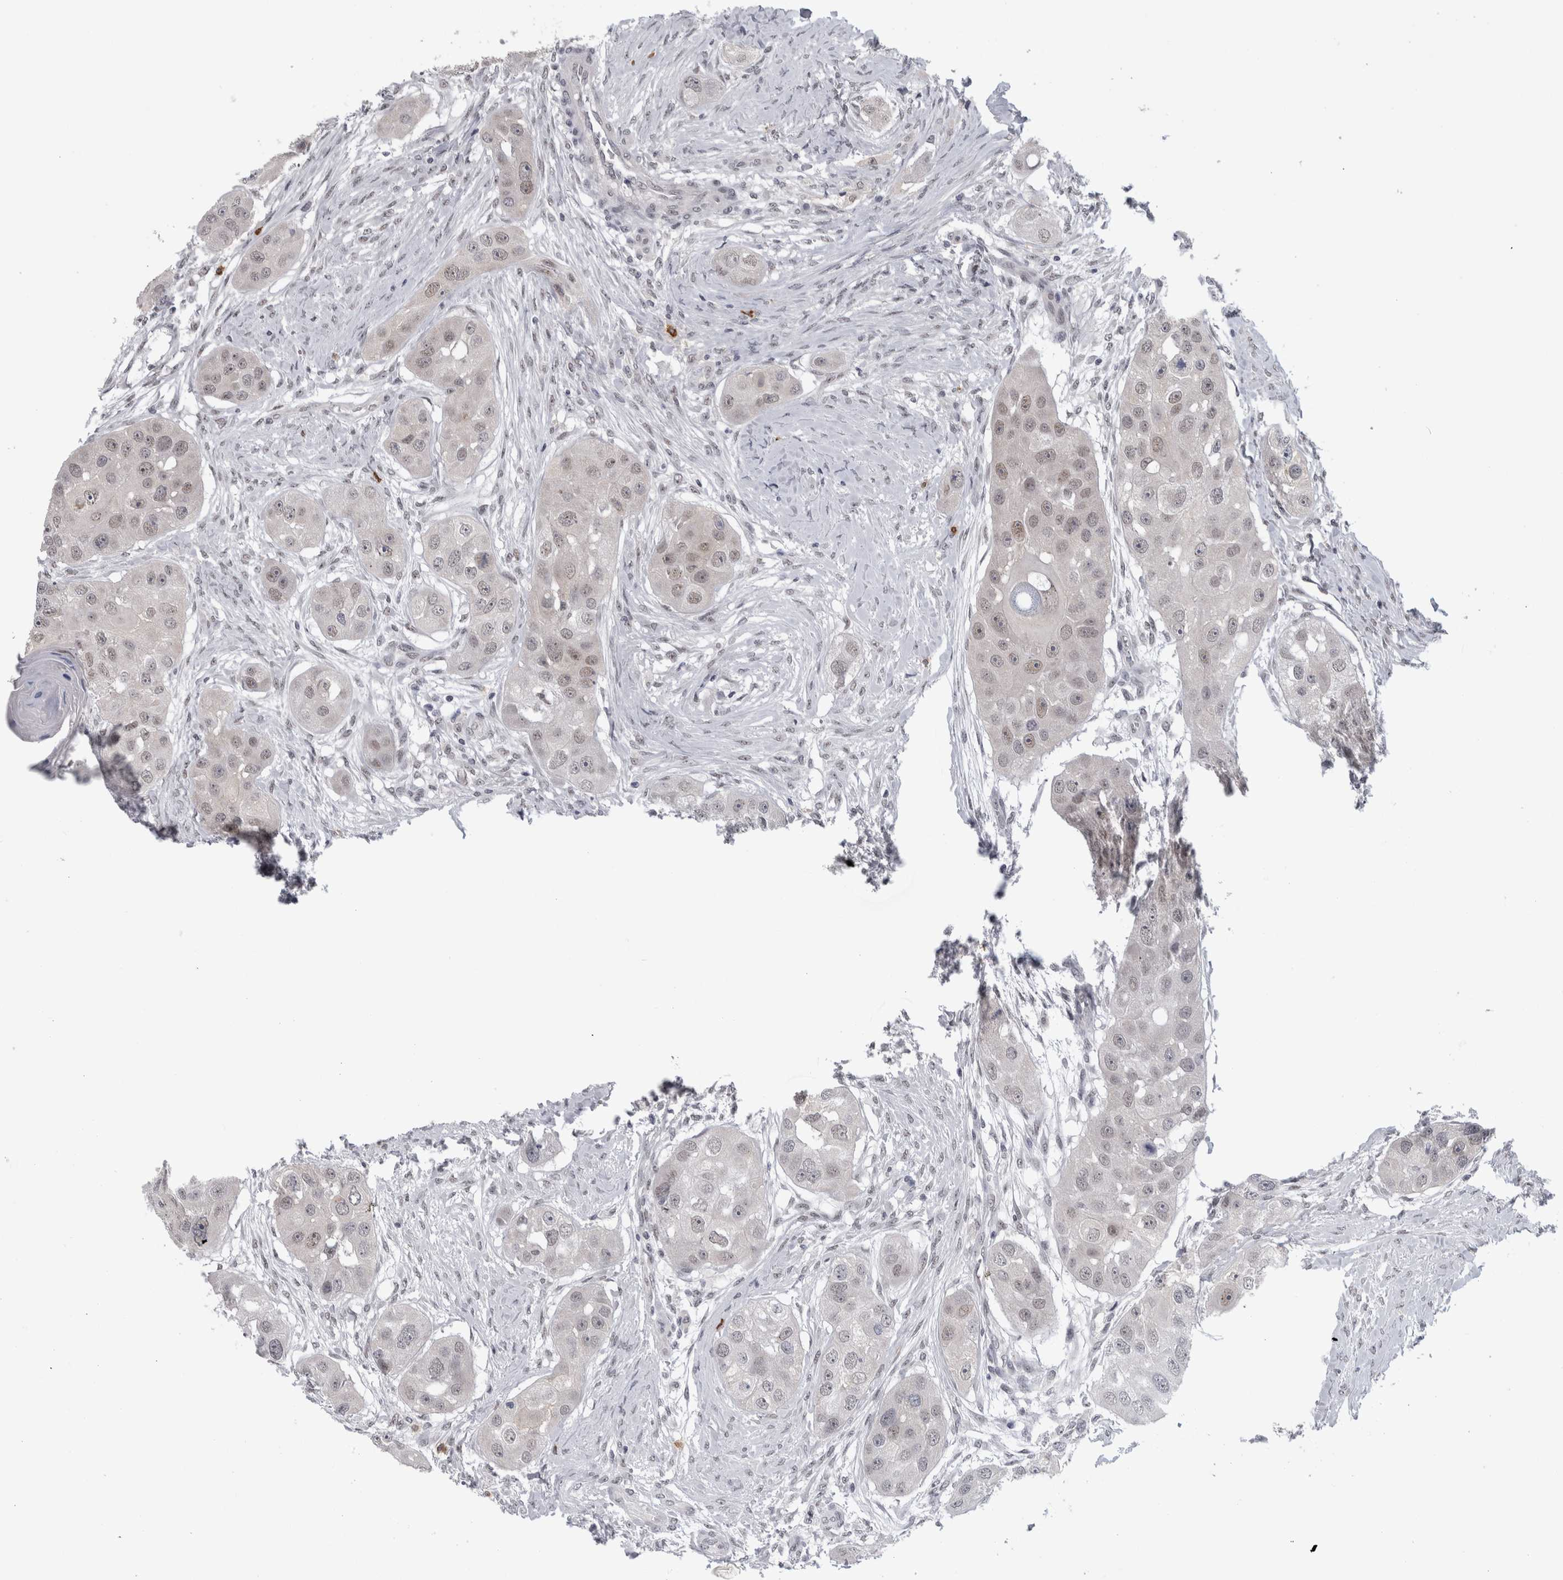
{"staining": {"intensity": "weak", "quantity": "25%-75%", "location": "nuclear"}, "tissue": "head and neck cancer", "cell_type": "Tumor cells", "image_type": "cancer", "snomed": [{"axis": "morphology", "description": "Normal tissue, NOS"}, {"axis": "morphology", "description": "Squamous cell carcinoma, NOS"}, {"axis": "topography", "description": "Skeletal muscle"}, {"axis": "topography", "description": "Head-Neck"}], "caption": "A histopathology image of human head and neck cancer stained for a protein shows weak nuclear brown staining in tumor cells. Ihc stains the protein of interest in brown and the nuclei are stained blue.", "gene": "PEBP4", "patient": {"sex": "male", "age": 51}}